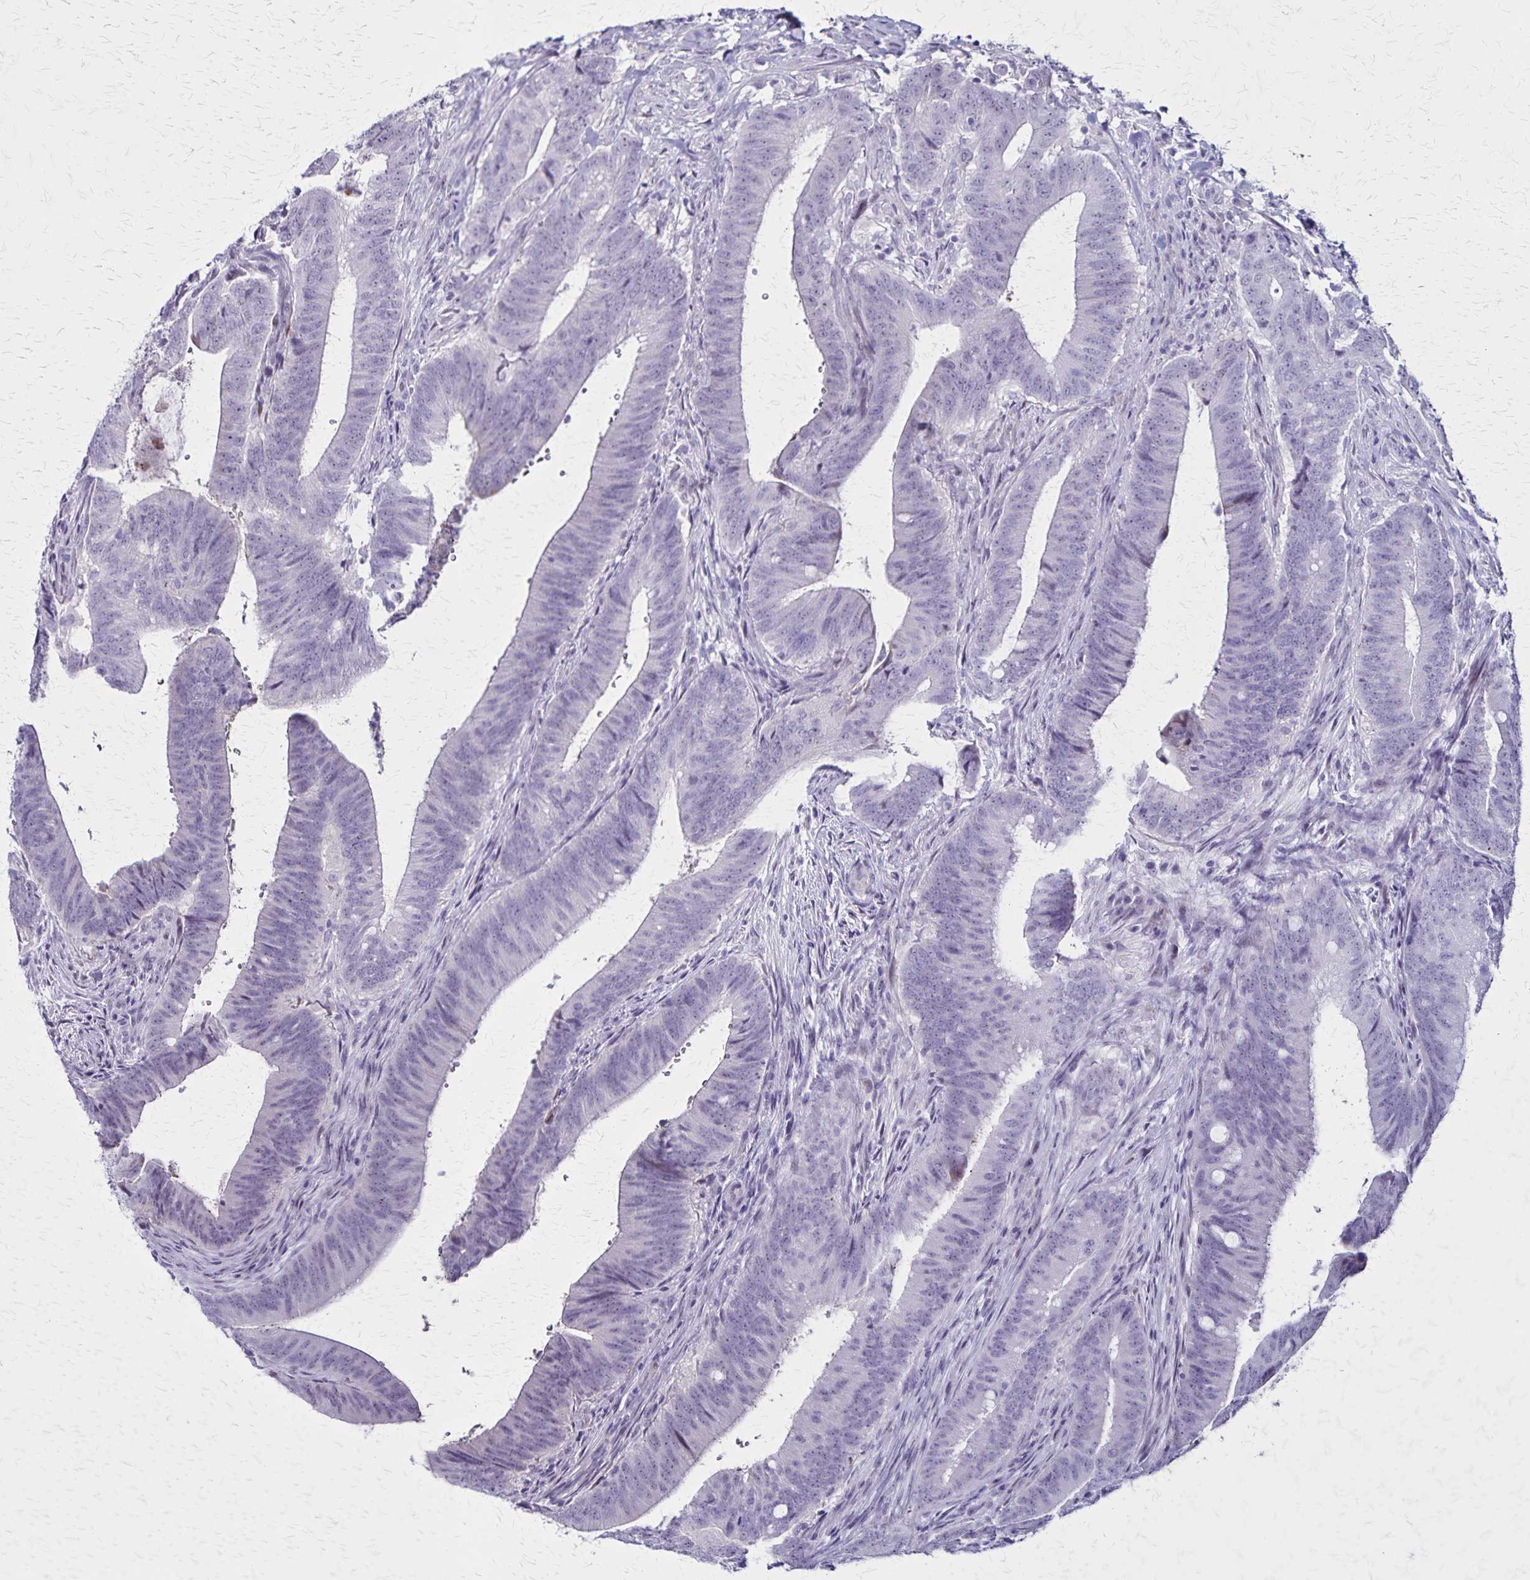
{"staining": {"intensity": "negative", "quantity": "none", "location": "none"}, "tissue": "colorectal cancer", "cell_type": "Tumor cells", "image_type": "cancer", "snomed": [{"axis": "morphology", "description": "Adenocarcinoma, NOS"}, {"axis": "topography", "description": "Colon"}], "caption": "IHC histopathology image of human colorectal adenocarcinoma stained for a protein (brown), which demonstrates no expression in tumor cells. (Brightfield microscopy of DAB immunohistochemistry (IHC) at high magnification).", "gene": "OR51B5", "patient": {"sex": "female", "age": 43}}